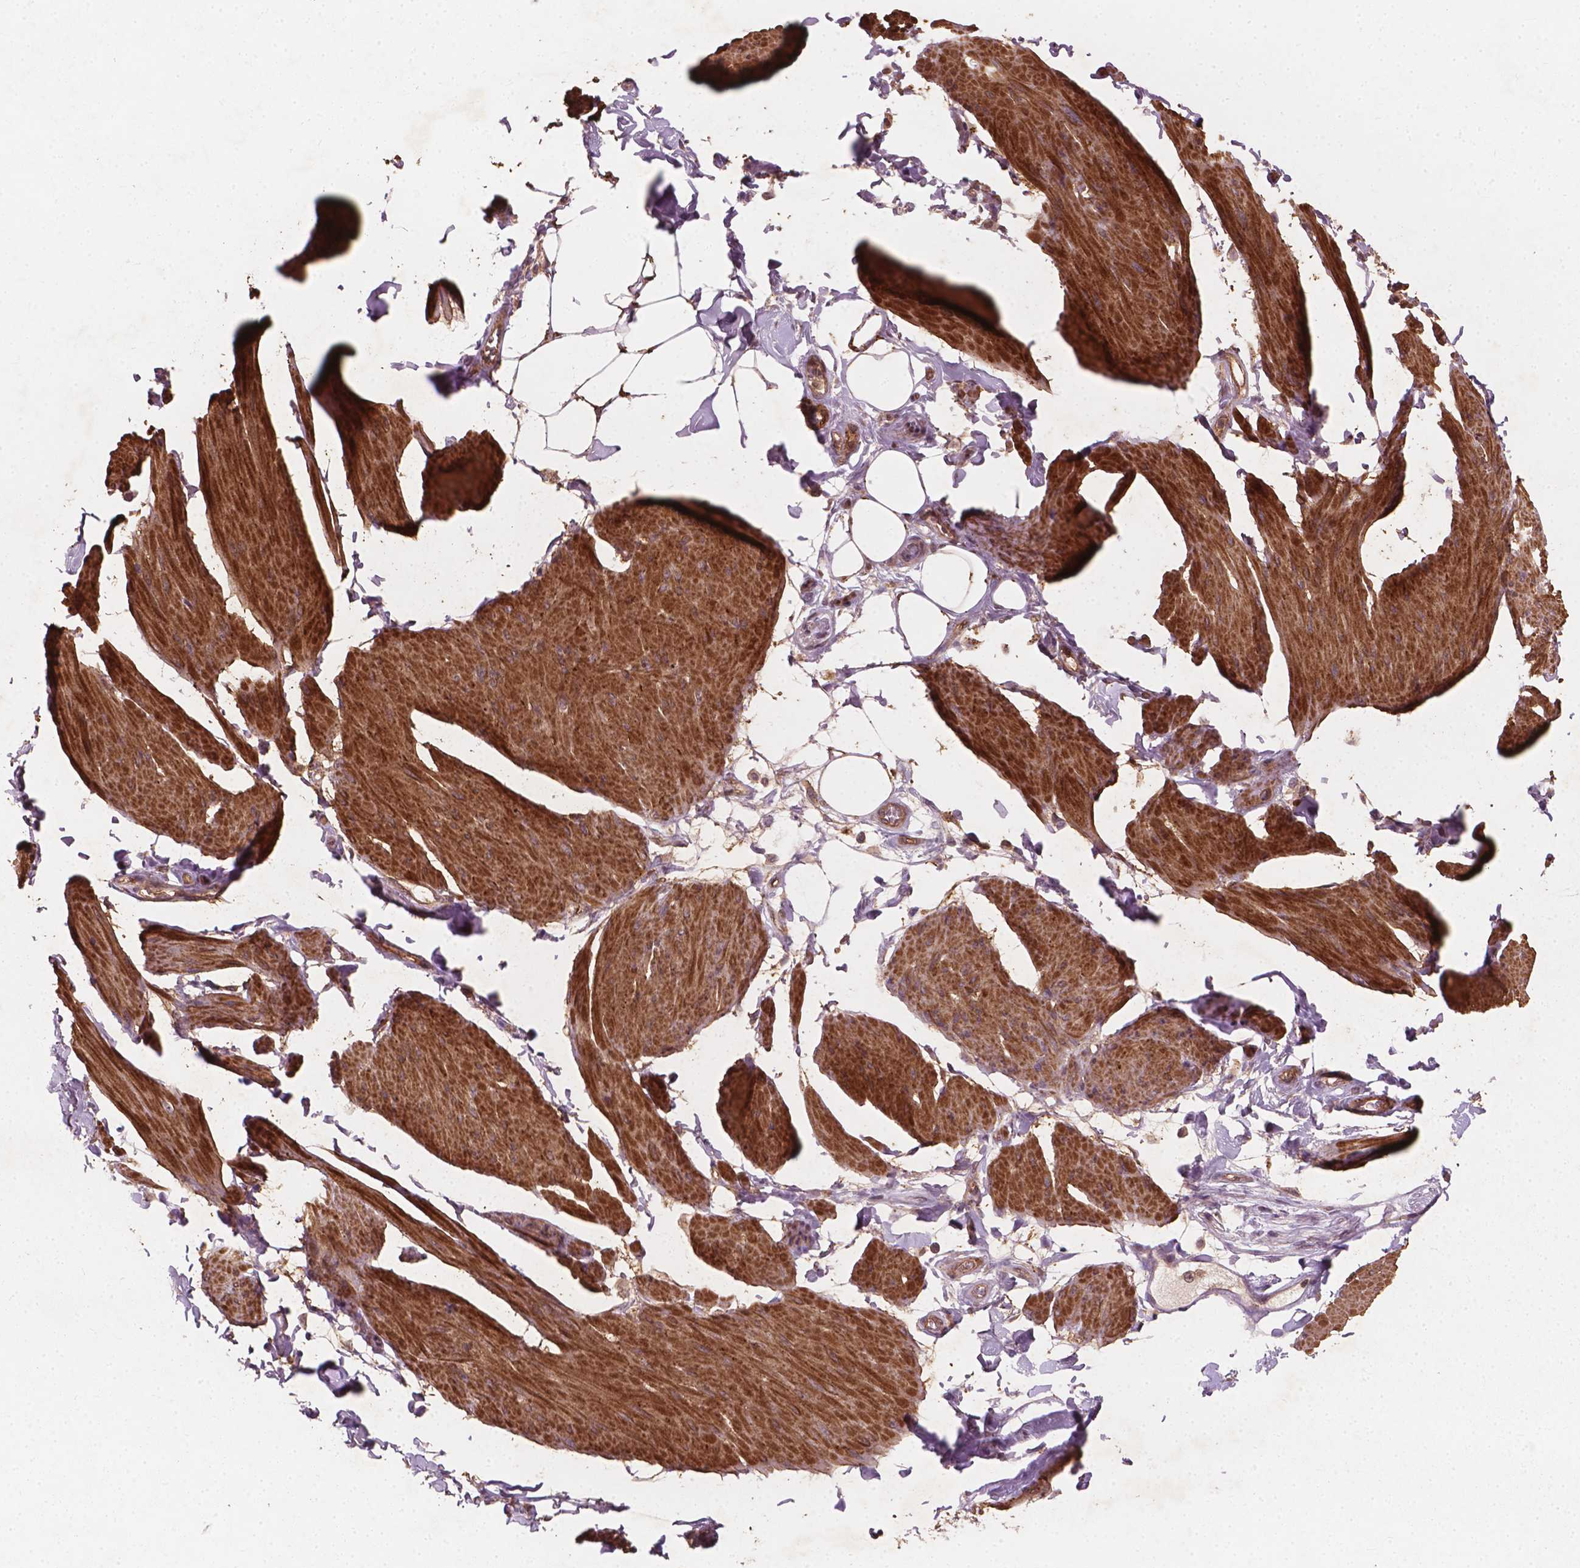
{"staining": {"intensity": "moderate", "quantity": ">75%", "location": "cytoplasmic/membranous"}, "tissue": "smooth muscle", "cell_type": "Smooth muscle cells", "image_type": "normal", "snomed": [{"axis": "morphology", "description": "Normal tissue, NOS"}, {"axis": "topography", "description": "Adipose tissue"}, {"axis": "topography", "description": "Smooth muscle"}, {"axis": "topography", "description": "Peripheral nerve tissue"}], "caption": "Immunohistochemical staining of normal human smooth muscle shows moderate cytoplasmic/membranous protein positivity in about >75% of smooth muscle cells. (Brightfield microscopy of DAB IHC at high magnification).", "gene": "CYFIP1", "patient": {"sex": "male", "age": 83}}